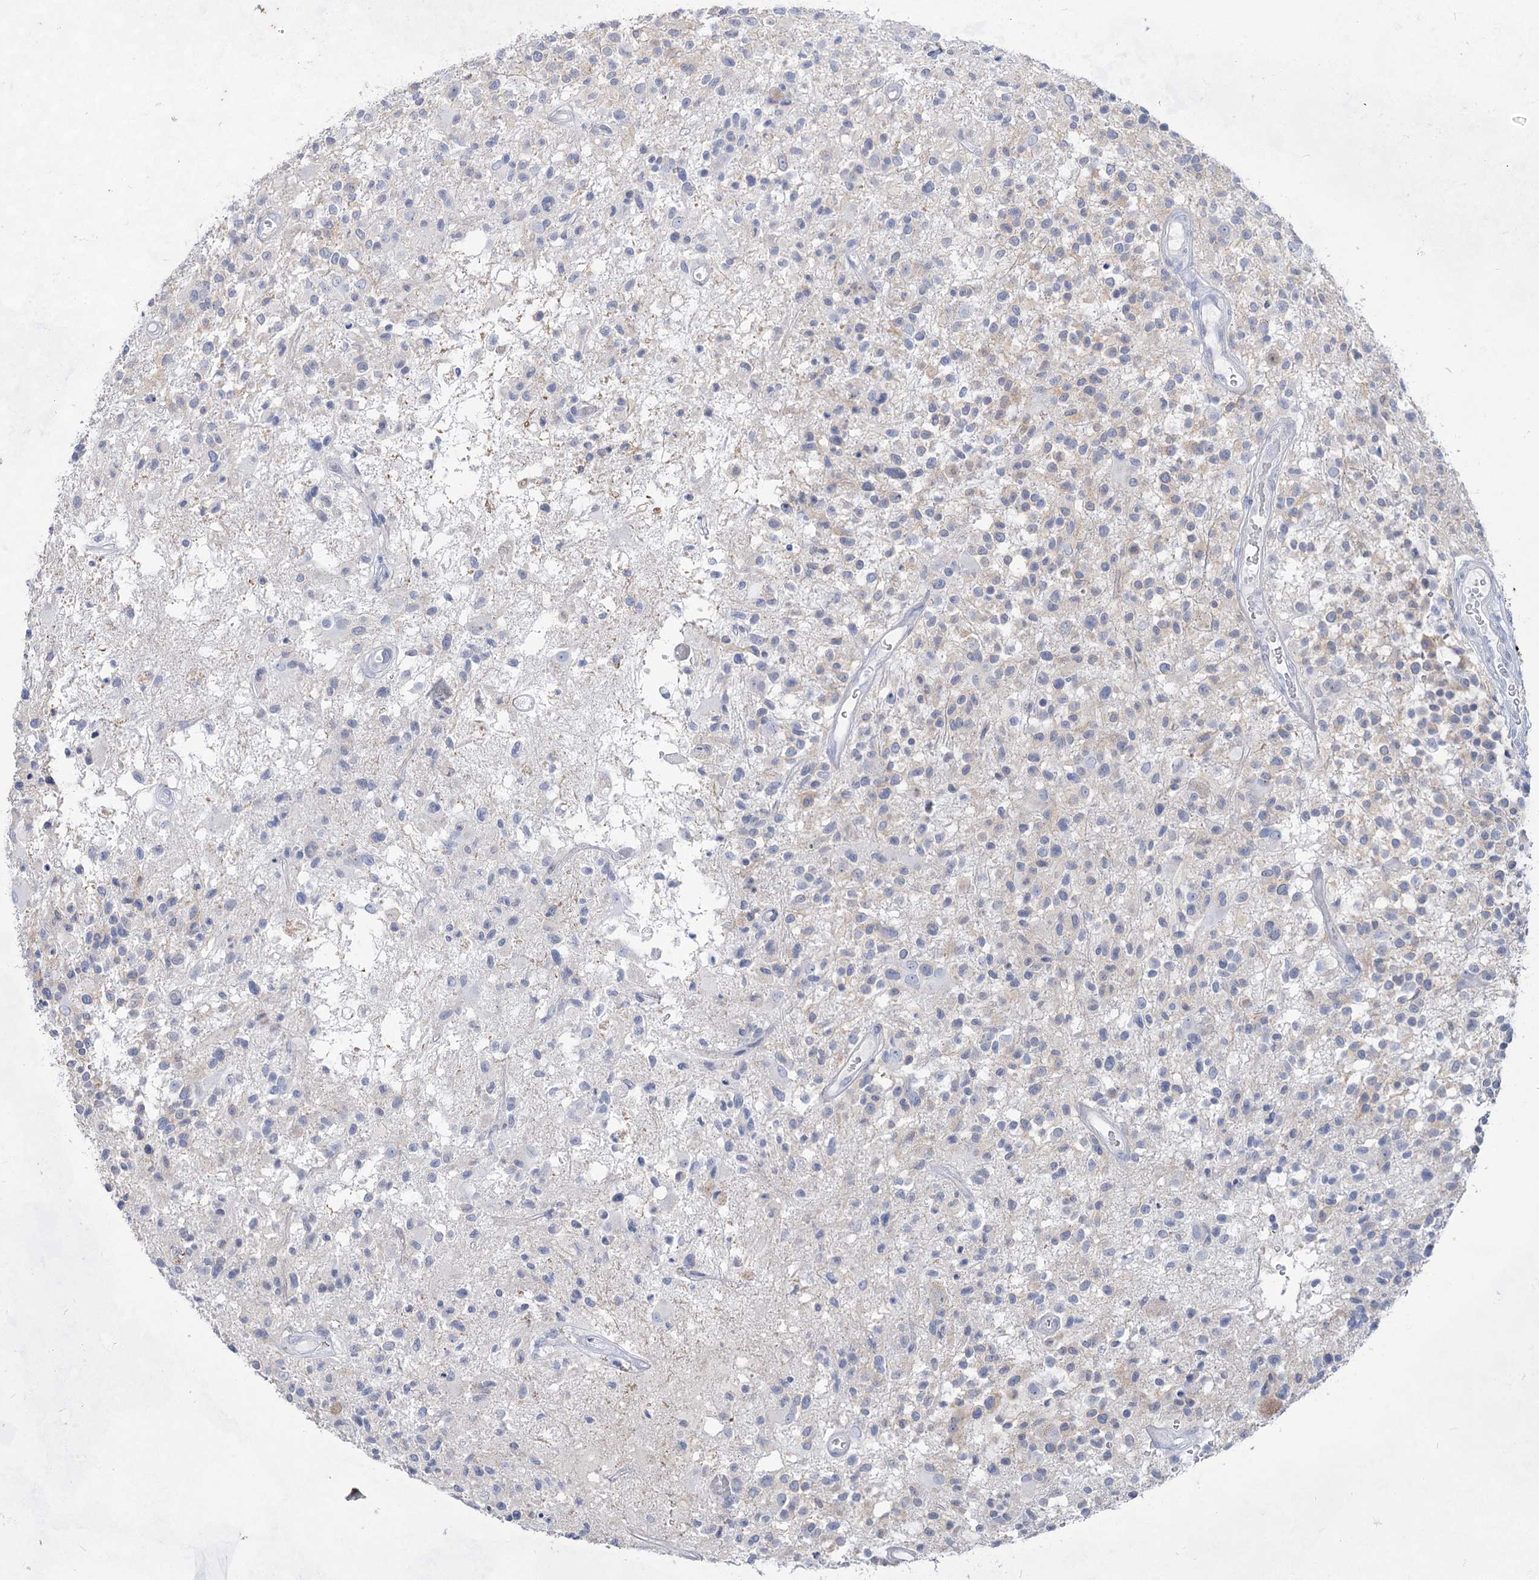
{"staining": {"intensity": "negative", "quantity": "none", "location": "none"}, "tissue": "glioma", "cell_type": "Tumor cells", "image_type": "cancer", "snomed": [{"axis": "morphology", "description": "Glioma, malignant, High grade"}, {"axis": "morphology", "description": "Glioblastoma, NOS"}, {"axis": "topography", "description": "Brain"}], "caption": "Glioma was stained to show a protein in brown. There is no significant staining in tumor cells.", "gene": "ACRV1", "patient": {"sex": "male", "age": 60}}